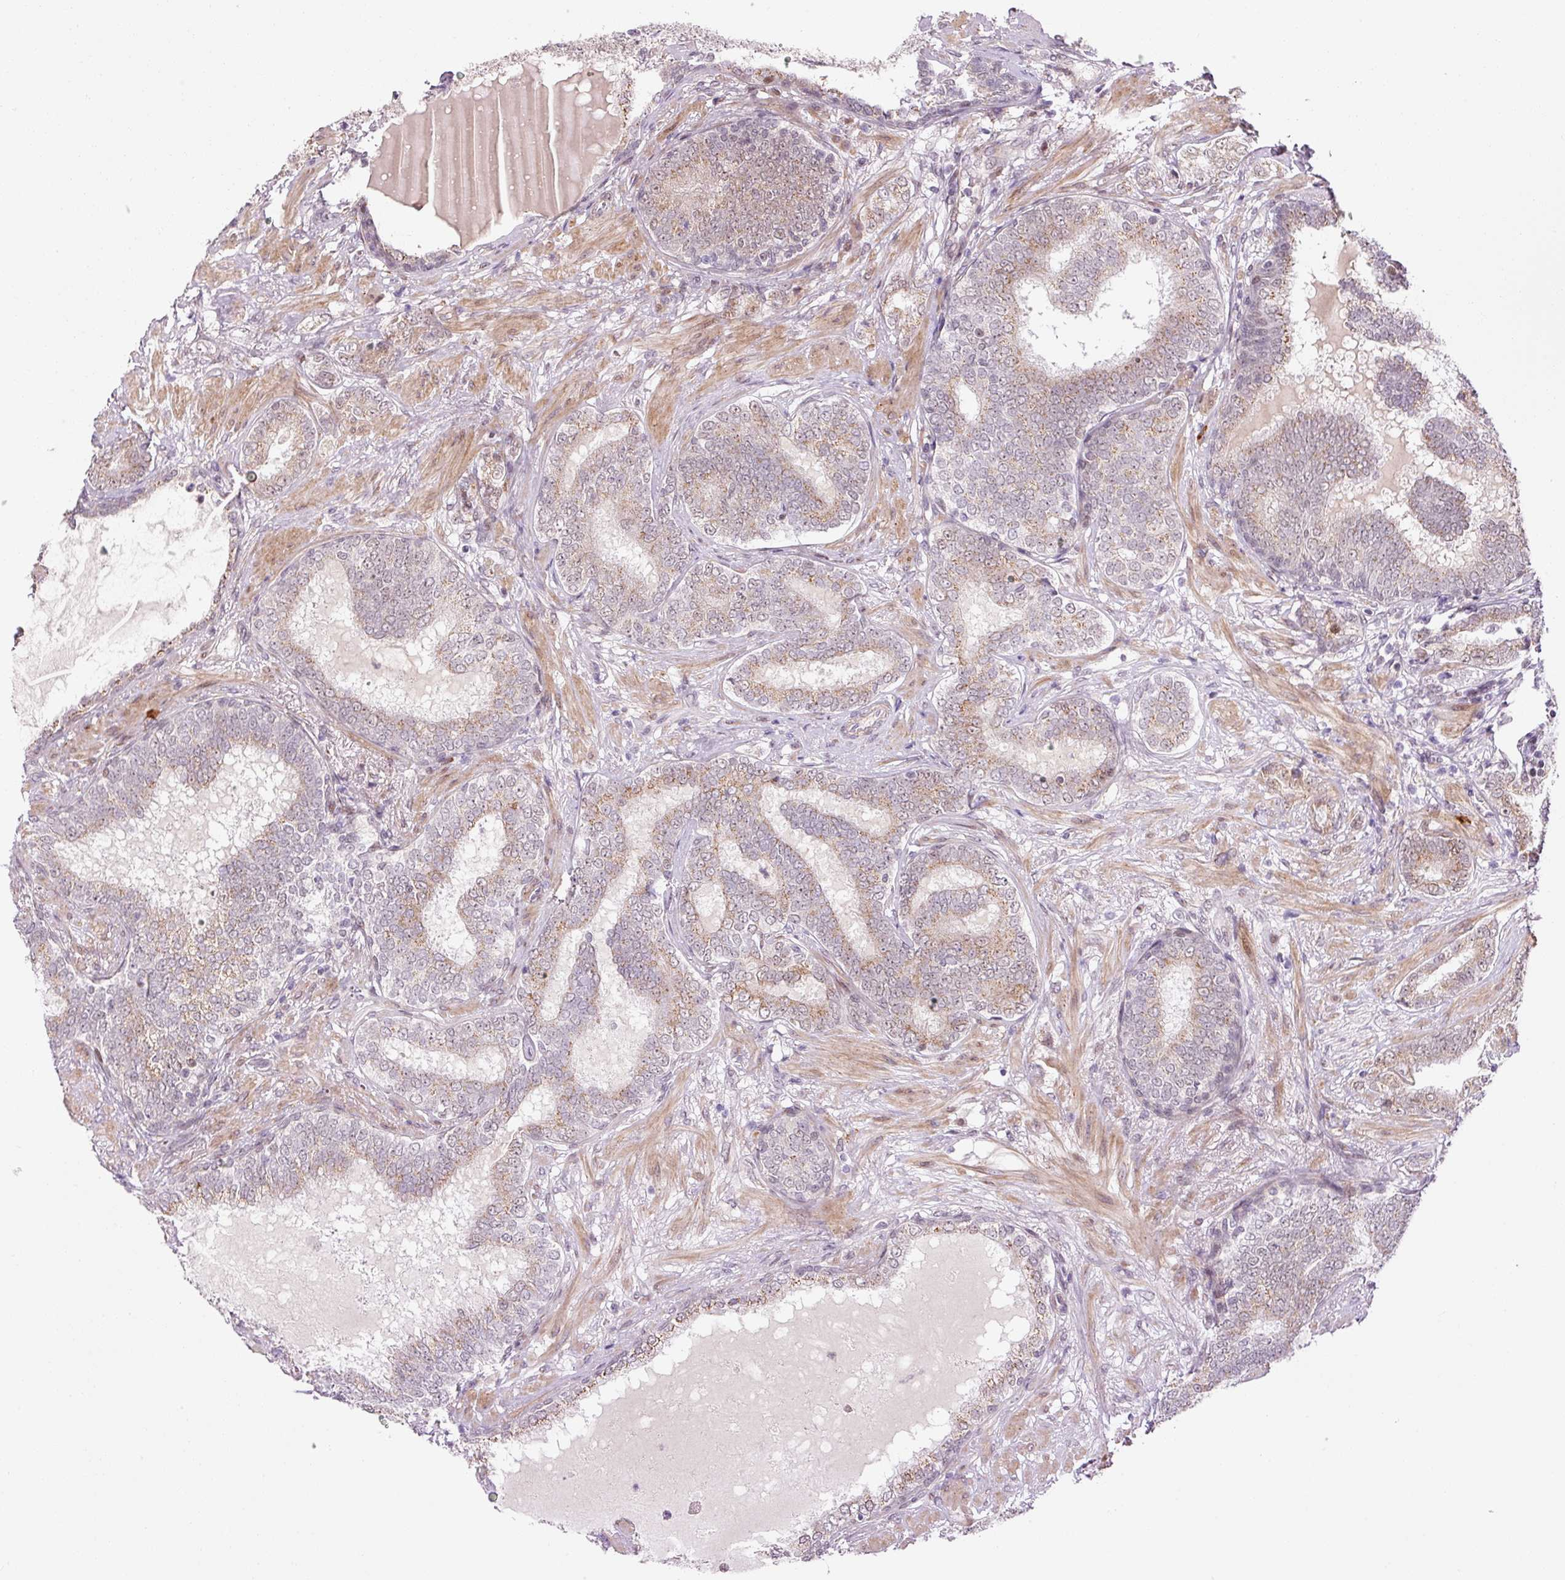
{"staining": {"intensity": "weak", "quantity": ">75%", "location": "cytoplasmic/membranous"}, "tissue": "prostate cancer", "cell_type": "Tumor cells", "image_type": "cancer", "snomed": [{"axis": "morphology", "description": "Adenocarcinoma, High grade"}, {"axis": "topography", "description": "Prostate"}], "caption": "Immunohistochemistry (IHC) staining of prostate cancer, which exhibits low levels of weak cytoplasmic/membranous expression in approximately >75% of tumor cells indicating weak cytoplasmic/membranous protein staining. The staining was performed using DAB (3,3'-diaminobenzidine) (brown) for protein detection and nuclei were counterstained in hematoxylin (blue).", "gene": "ANKRD20A1", "patient": {"sex": "male", "age": 72}}